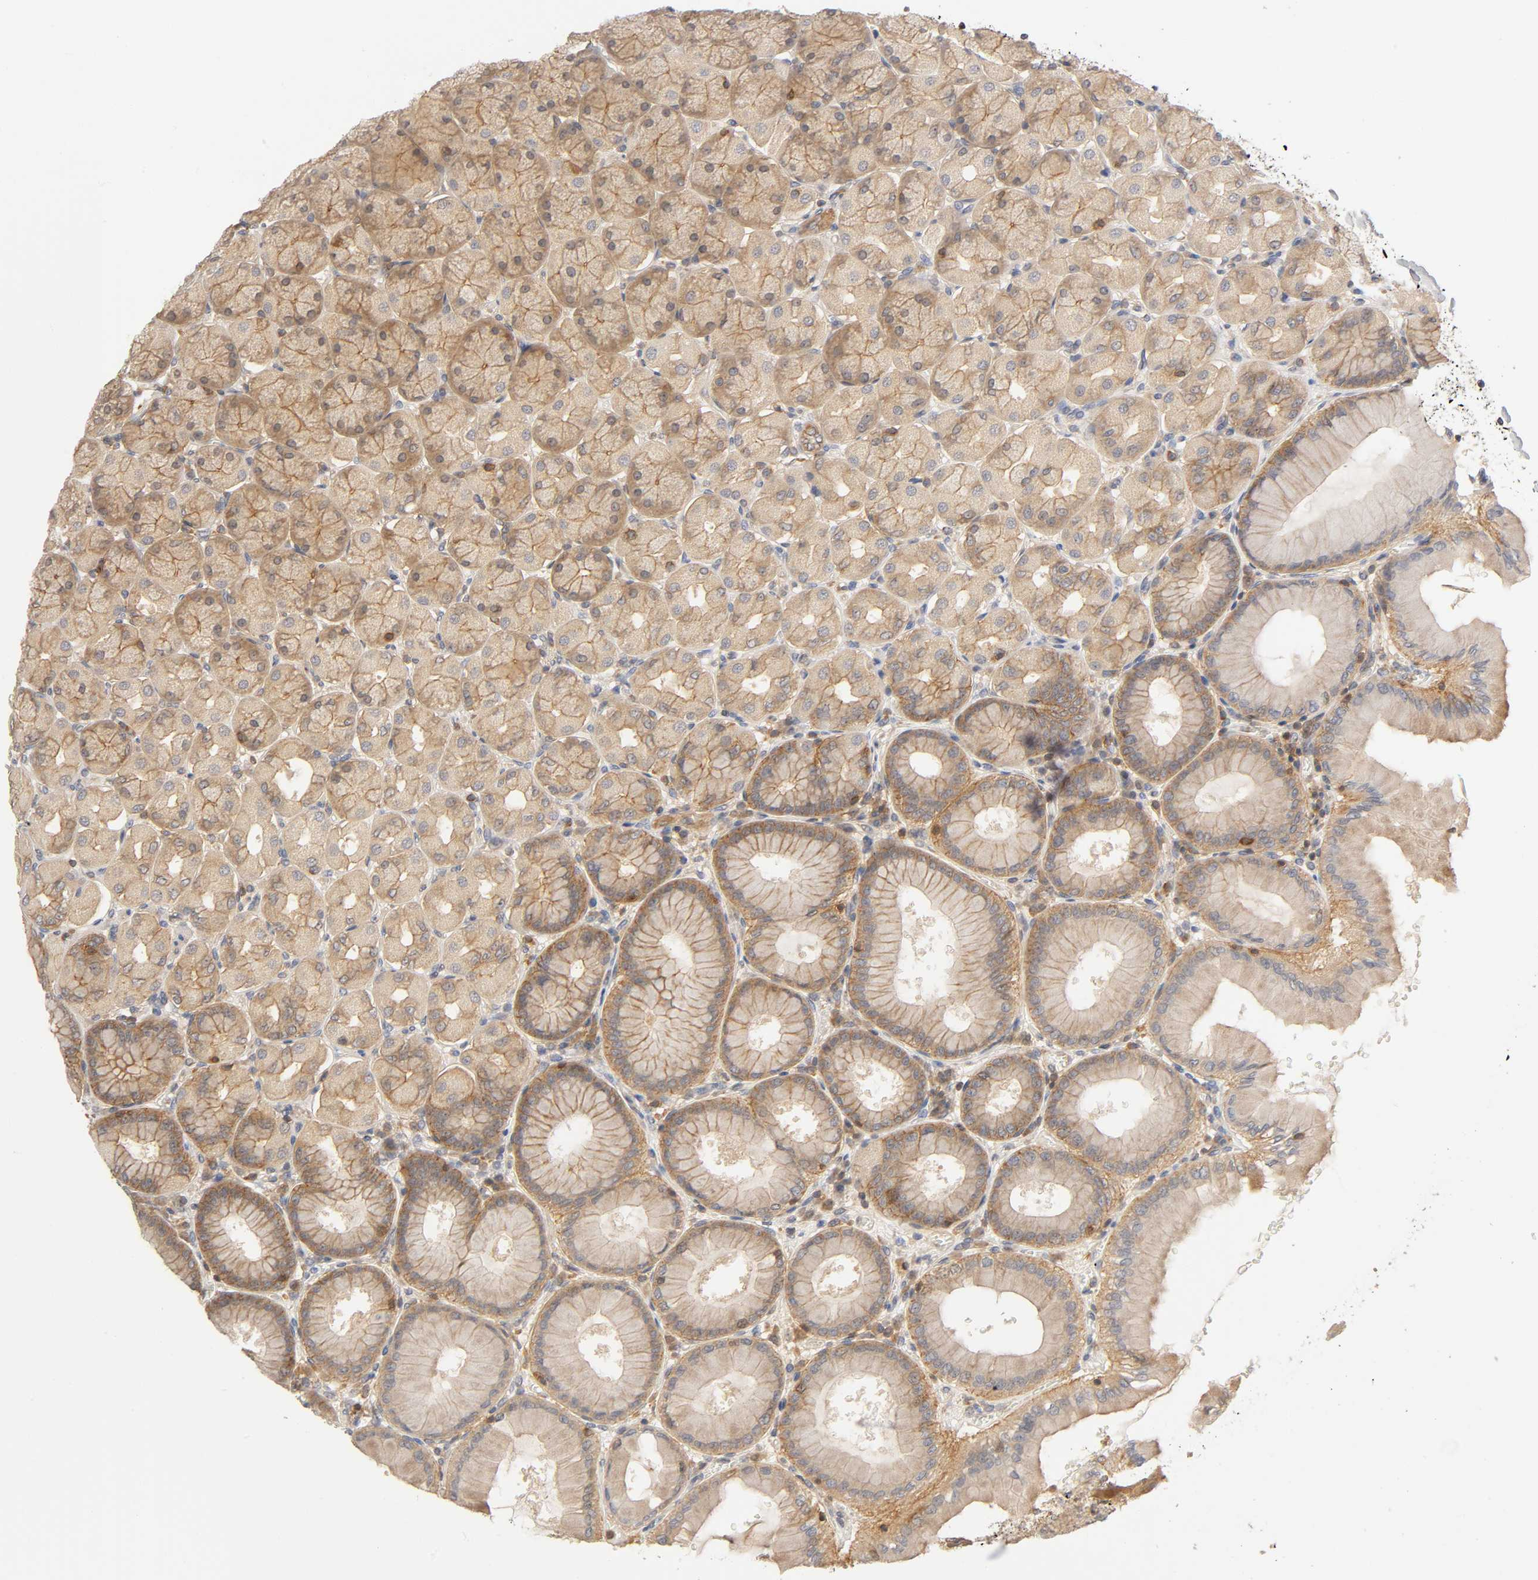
{"staining": {"intensity": "moderate", "quantity": ">75%", "location": "cytoplasmic/membranous"}, "tissue": "stomach", "cell_type": "Glandular cells", "image_type": "normal", "snomed": [{"axis": "morphology", "description": "Normal tissue, NOS"}, {"axis": "topography", "description": "Stomach, upper"}], "caption": "Glandular cells show medium levels of moderate cytoplasmic/membranous expression in about >75% of cells in benign stomach. The protein is stained brown, and the nuclei are stained in blue (DAB (3,3'-diaminobenzidine) IHC with brightfield microscopy, high magnification).", "gene": "ACTR2", "patient": {"sex": "female", "age": 56}}